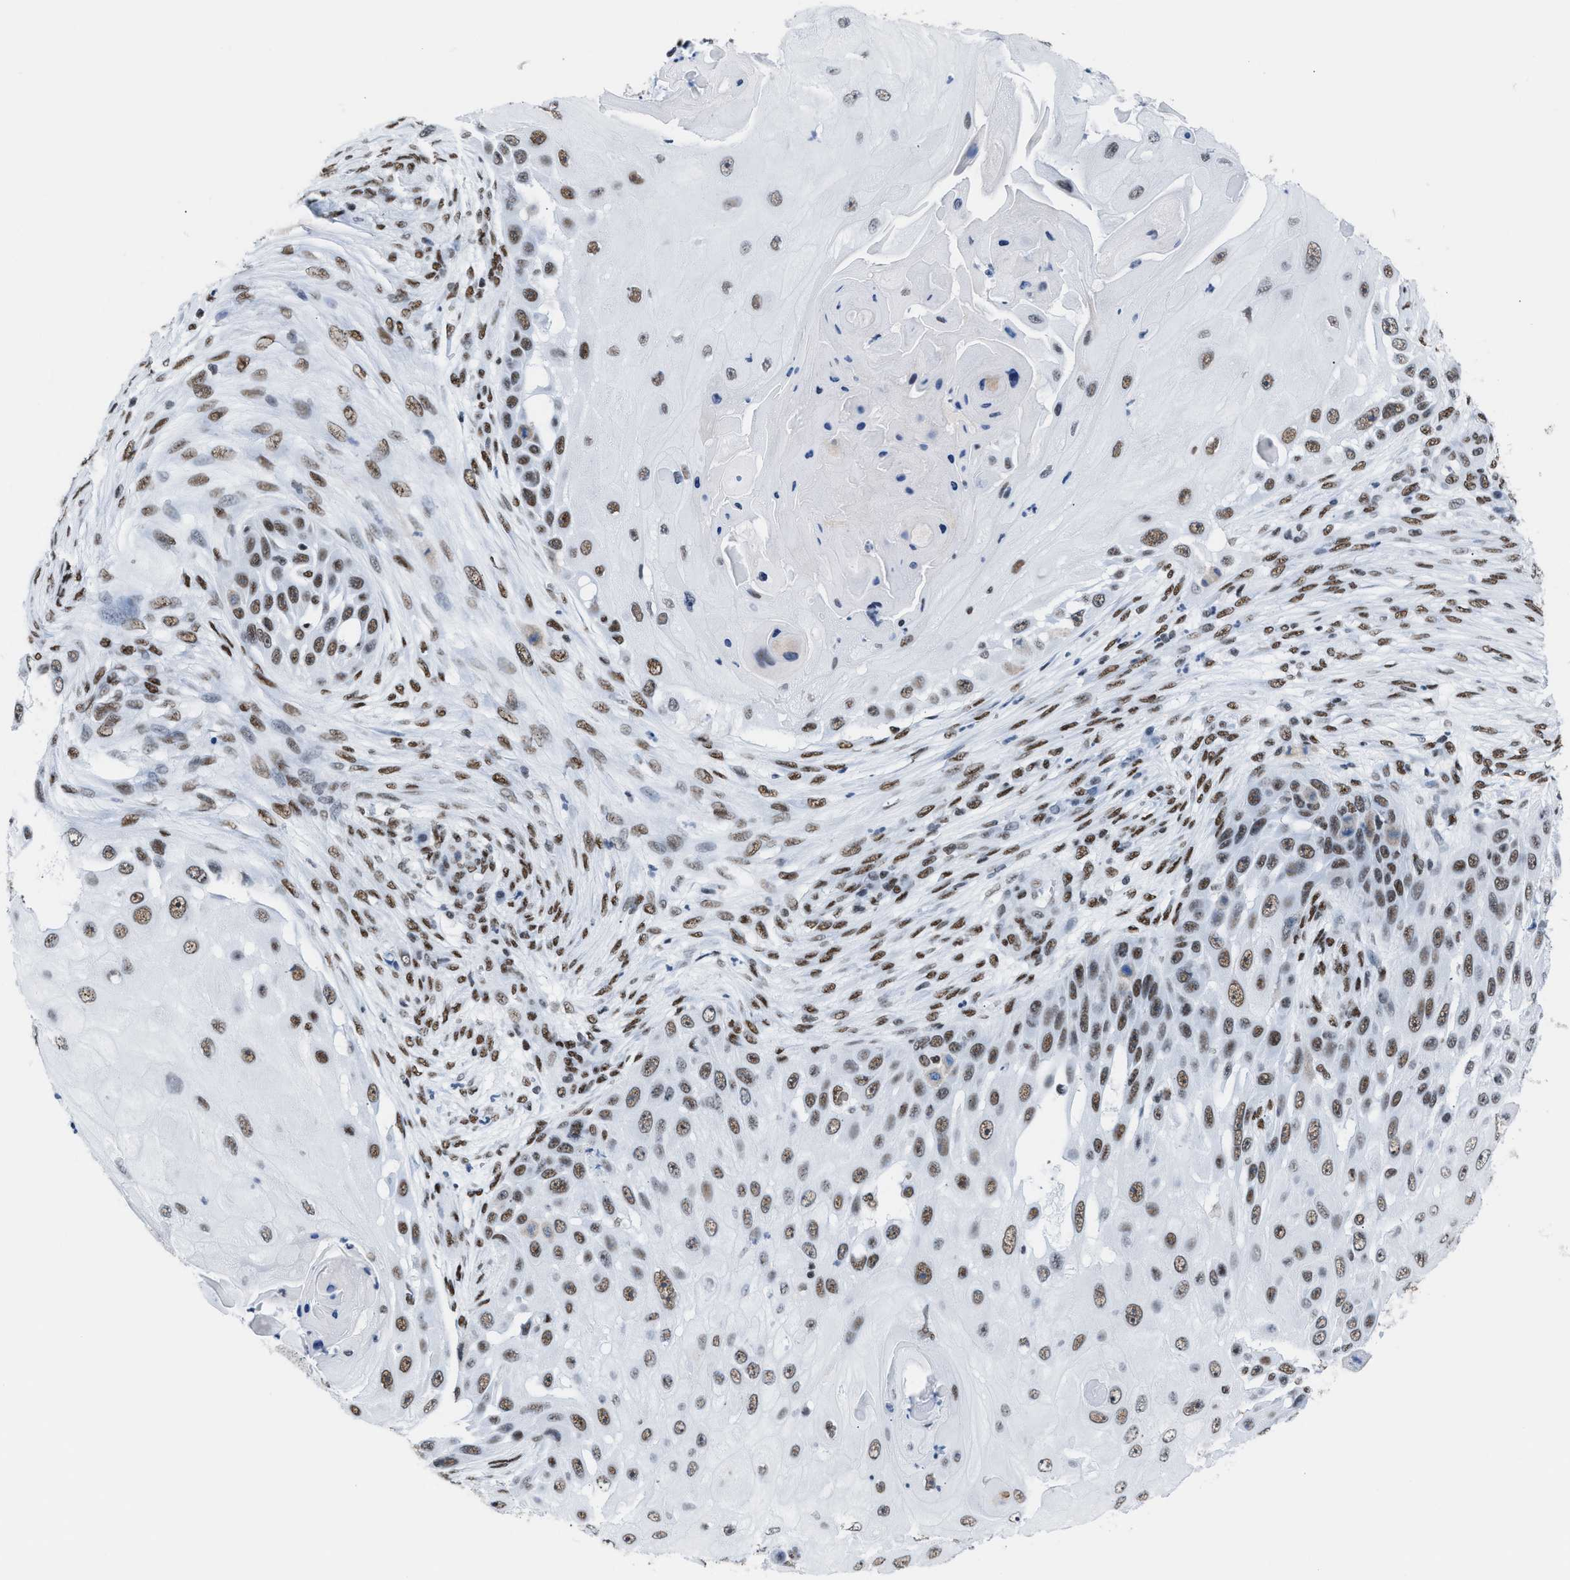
{"staining": {"intensity": "moderate", "quantity": ">75%", "location": "nuclear"}, "tissue": "skin cancer", "cell_type": "Tumor cells", "image_type": "cancer", "snomed": [{"axis": "morphology", "description": "Squamous cell carcinoma, NOS"}, {"axis": "topography", "description": "Skin"}], "caption": "Immunohistochemistry staining of skin squamous cell carcinoma, which exhibits medium levels of moderate nuclear staining in approximately >75% of tumor cells indicating moderate nuclear protein expression. The staining was performed using DAB (brown) for protein detection and nuclei were counterstained in hematoxylin (blue).", "gene": "CCAR2", "patient": {"sex": "female", "age": 44}}